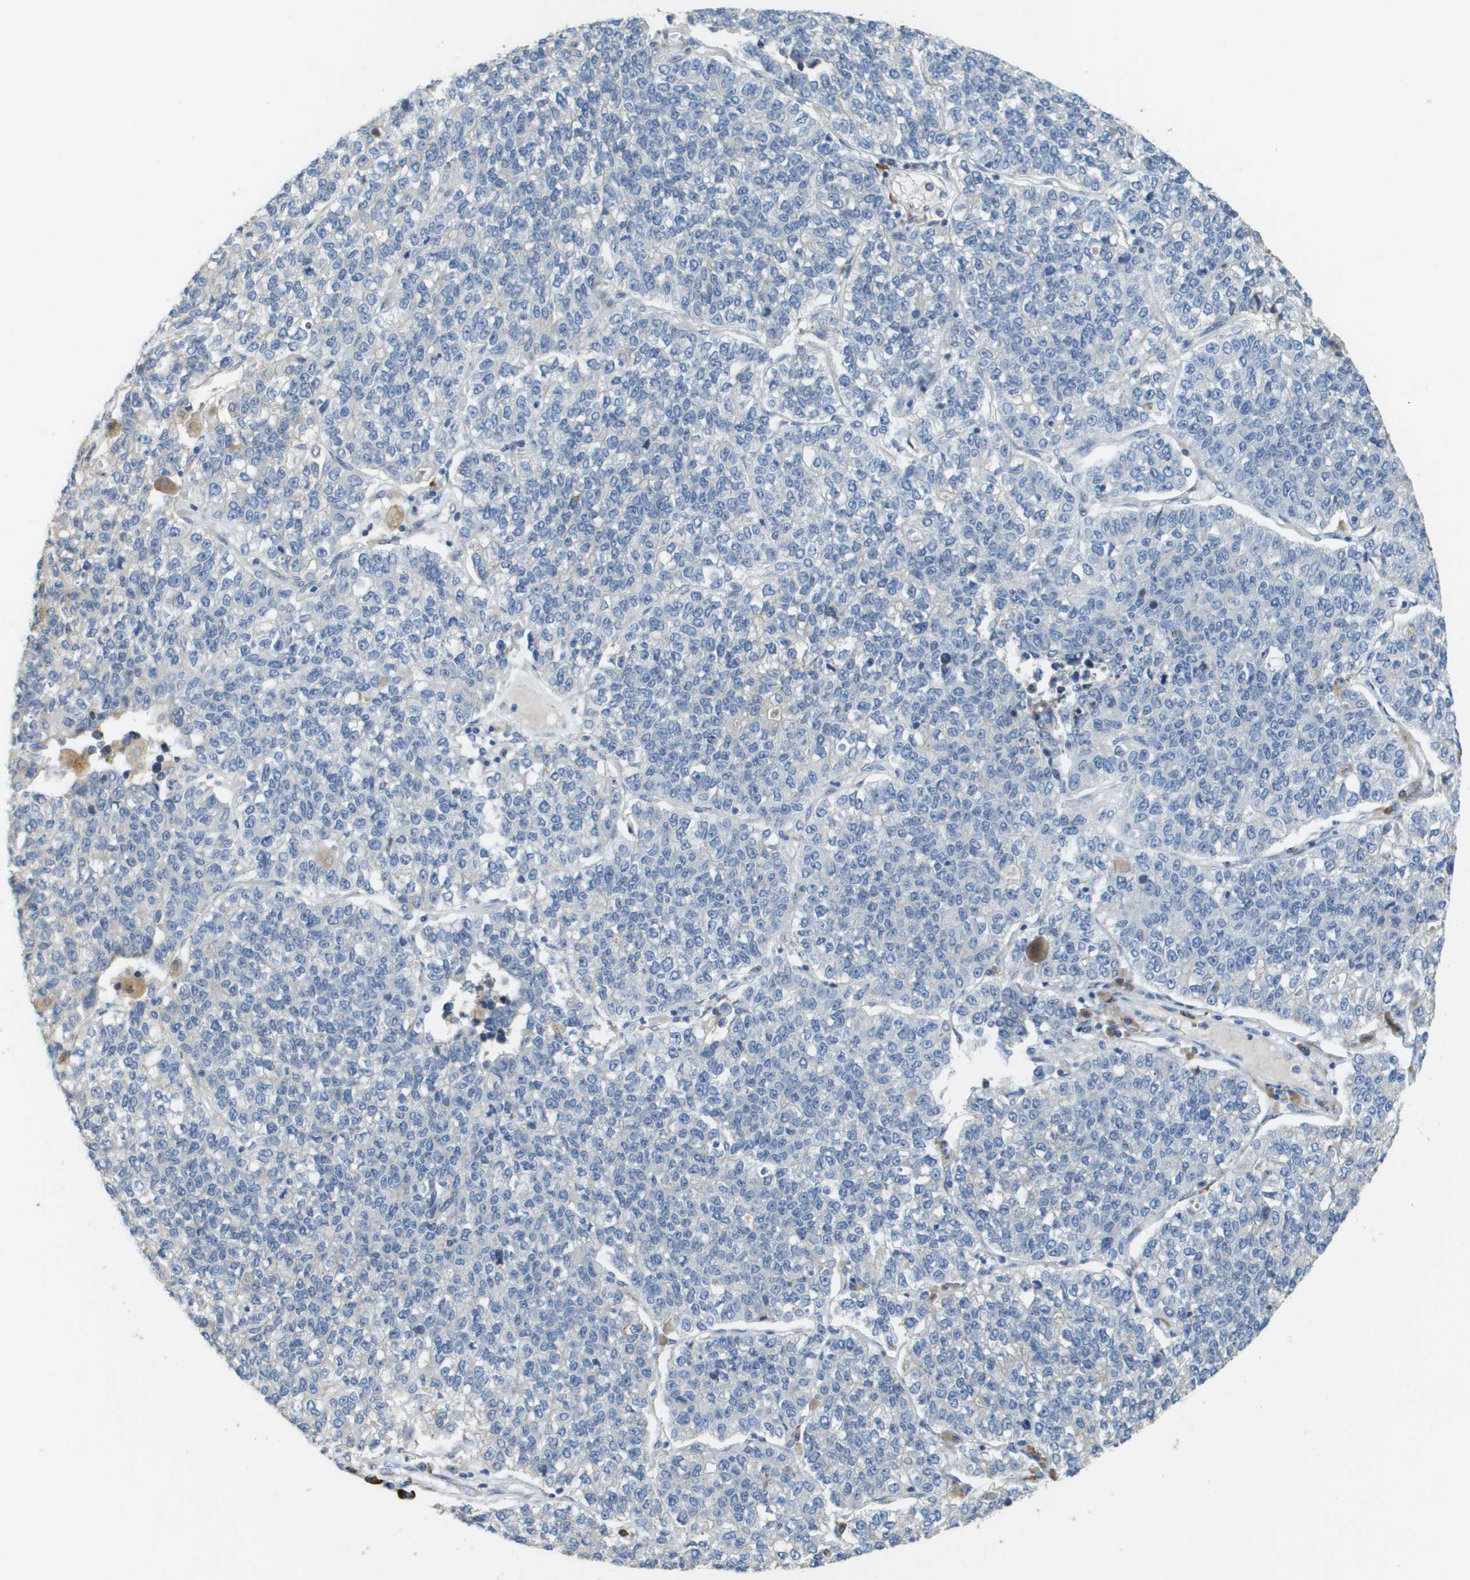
{"staining": {"intensity": "negative", "quantity": "none", "location": "none"}, "tissue": "lung cancer", "cell_type": "Tumor cells", "image_type": "cancer", "snomed": [{"axis": "morphology", "description": "Adenocarcinoma, NOS"}, {"axis": "topography", "description": "Lung"}], "caption": "Immunohistochemistry (IHC) micrograph of lung adenocarcinoma stained for a protein (brown), which displays no staining in tumor cells. (Immunohistochemistry, brightfield microscopy, high magnification).", "gene": "CASP10", "patient": {"sex": "male", "age": 49}}